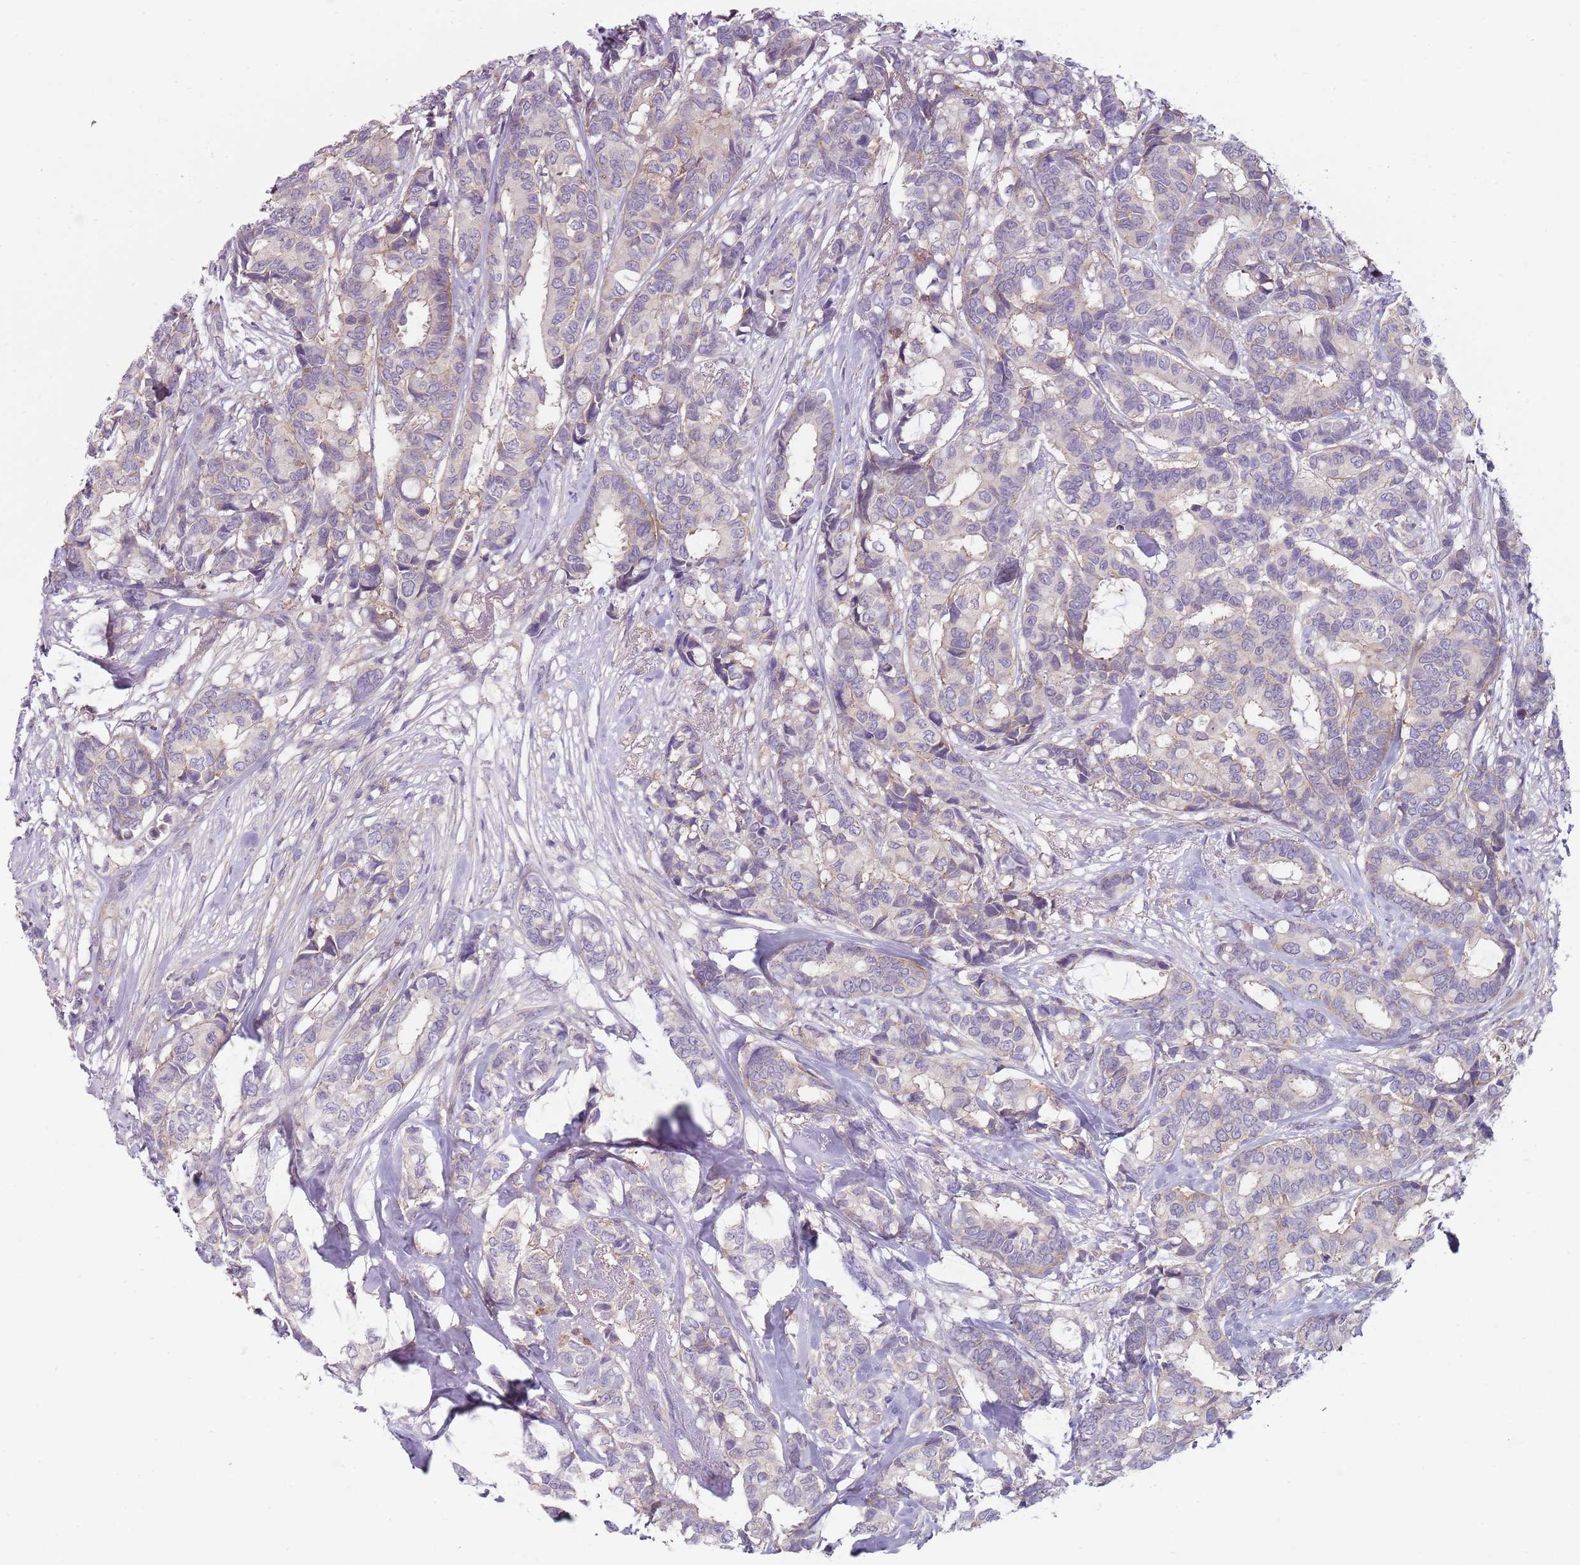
{"staining": {"intensity": "negative", "quantity": "none", "location": "none"}, "tissue": "breast cancer", "cell_type": "Tumor cells", "image_type": "cancer", "snomed": [{"axis": "morphology", "description": "Duct carcinoma"}, {"axis": "topography", "description": "Breast"}], "caption": "IHC histopathology image of breast cancer stained for a protein (brown), which exhibits no expression in tumor cells.", "gene": "SLC26A6", "patient": {"sex": "female", "age": 87}}